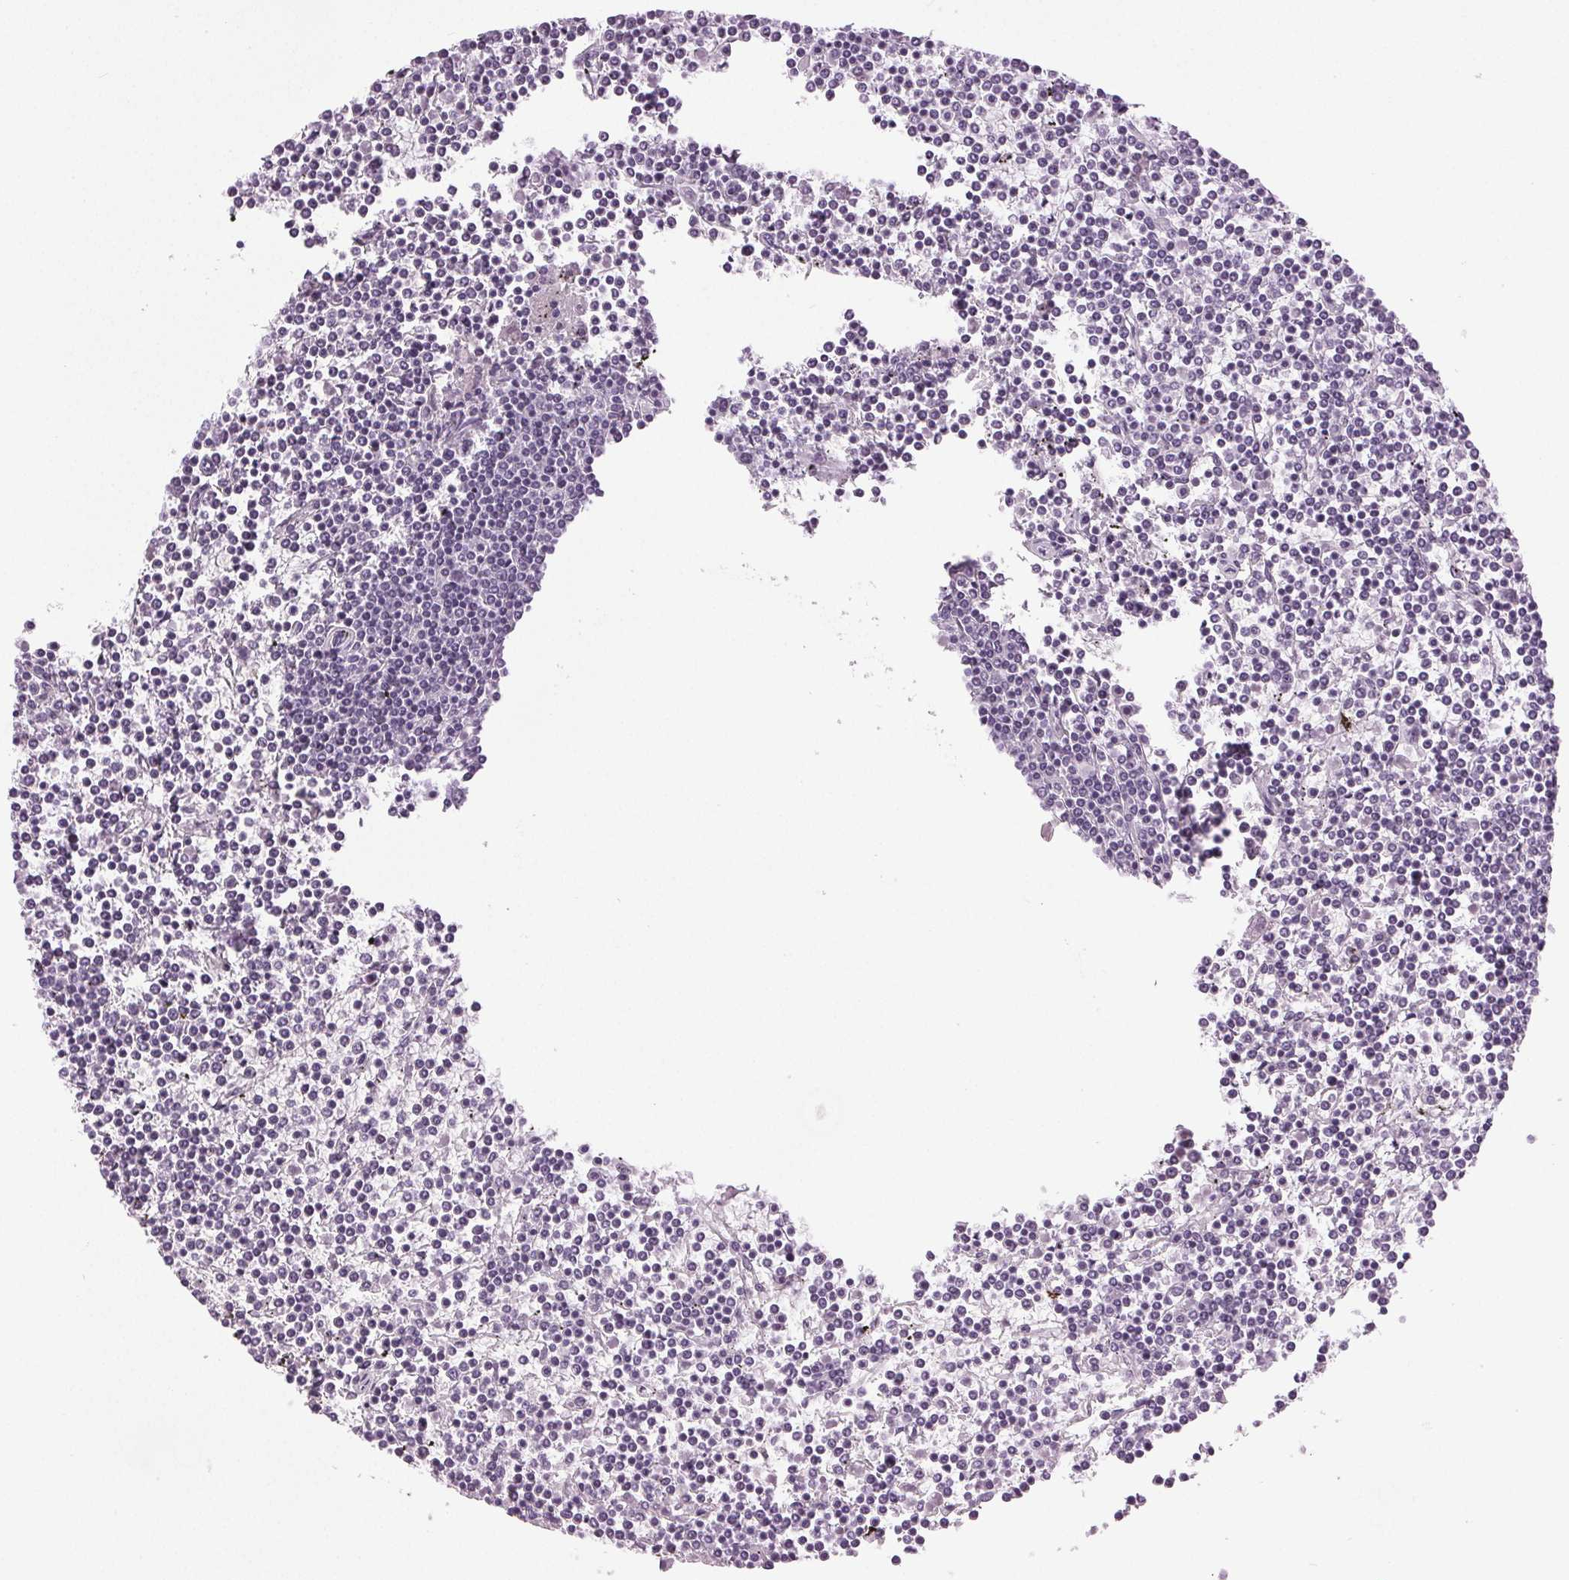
{"staining": {"intensity": "negative", "quantity": "none", "location": "none"}, "tissue": "lymphoma", "cell_type": "Tumor cells", "image_type": "cancer", "snomed": [{"axis": "morphology", "description": "Malignant lymphoma, non-Hodgkin's type, Low grade"}, {"axis": "topography", "description": "Spleen"}], "caption": "Immunohistochemical staining of human malignant lymphoma, non-Hodgkin's type (low-grade) reveals no significant expression in tumor cells.", "gene": "DNAH12", "patient": {"sex": "female", "age": 19}}